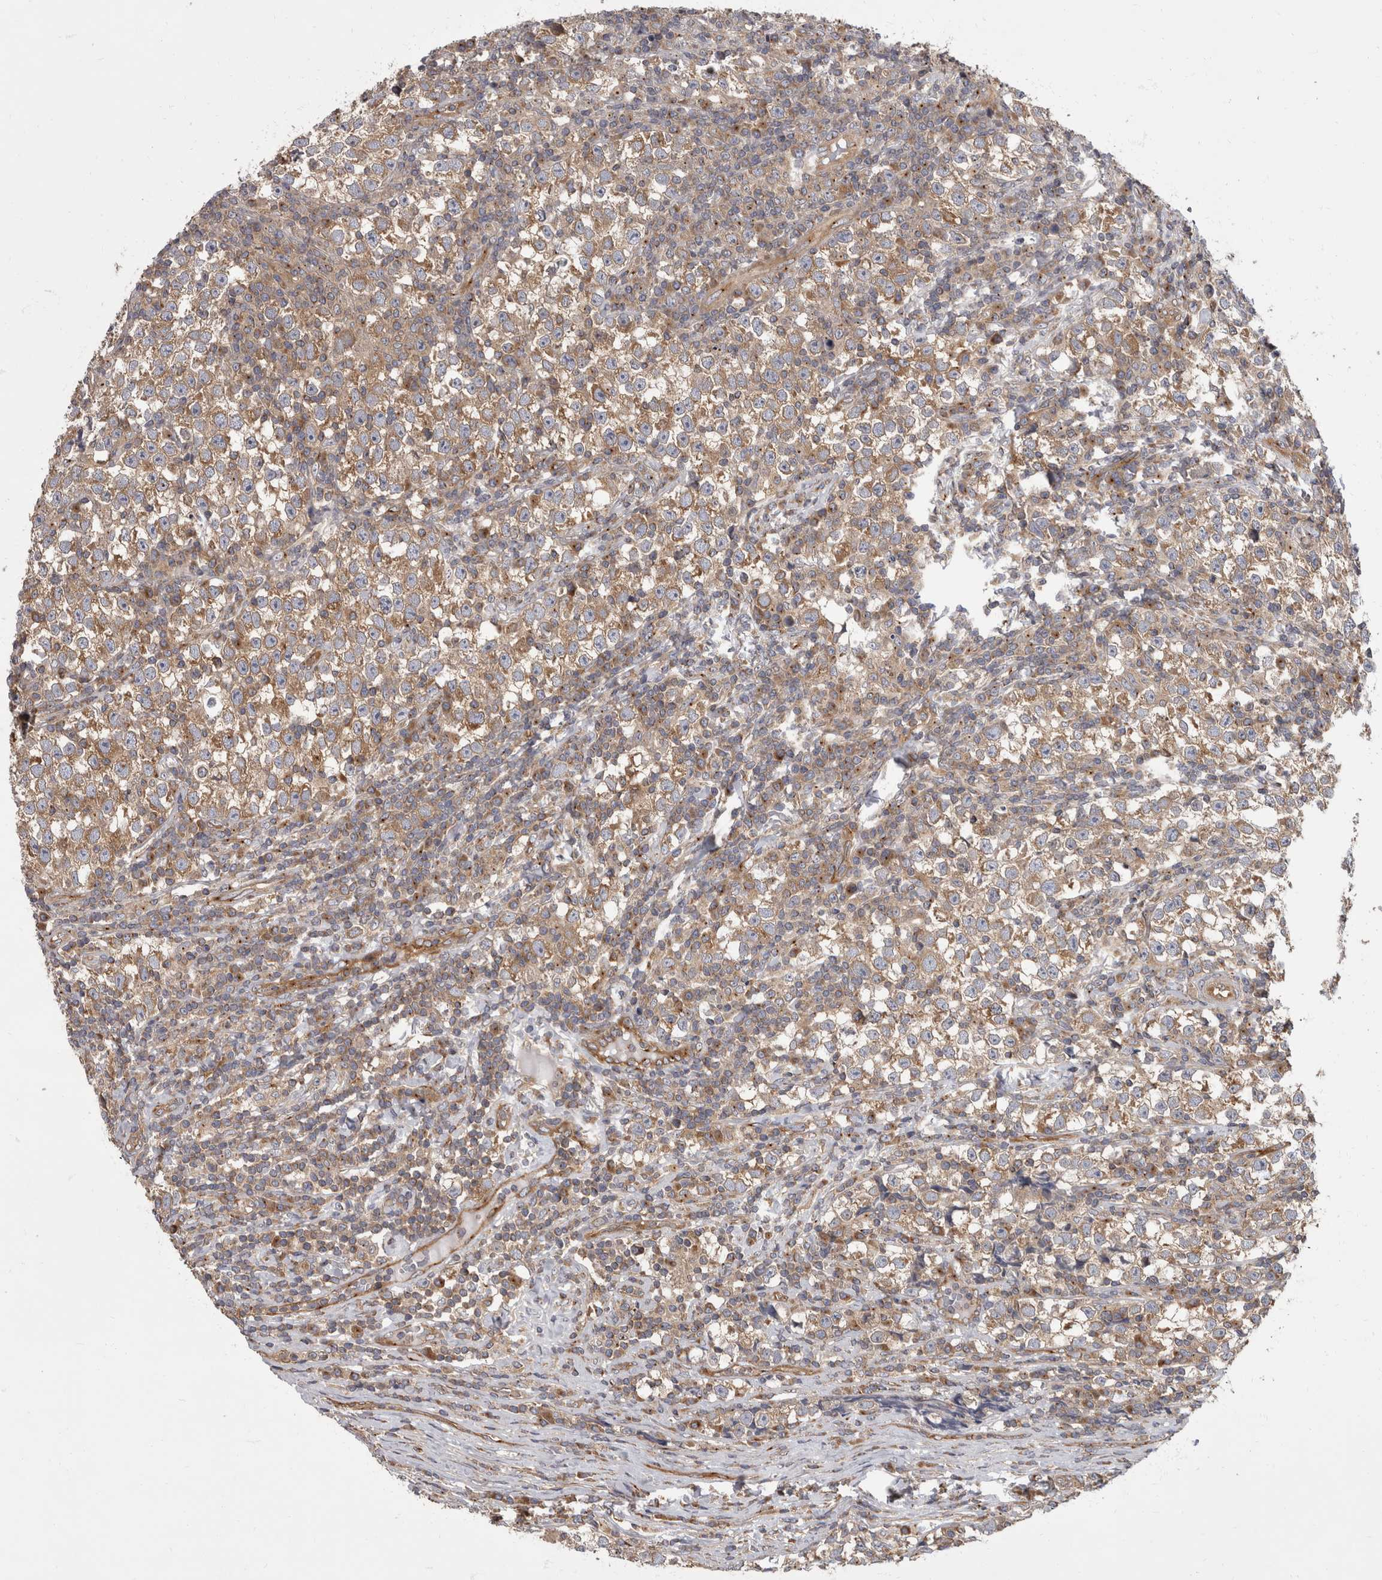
{"staining": {"intensity": "moderate", "quantity": ">75%", "location": "cytoplasmic/membranous"}, "tissue": "testis cancer", "cell_type": "Tumor cells", "image_type": "cancer", "snomed": [{"axis": "morphology", "description": "Normal tissue, NOS"}, {"axis": "morphology", "description": "Seminoma, NOS"}, {"axis": "topography", "description": "Testis"}], "caption": "Protein positivity by immunohistochemistry (IHC) exhibits moderate cytoplasmic/membranous expression in about >75% of tumor cells in testis seminoma.", "gene": "HOOK3", "patient": {"sex": "male", "age": 43}}